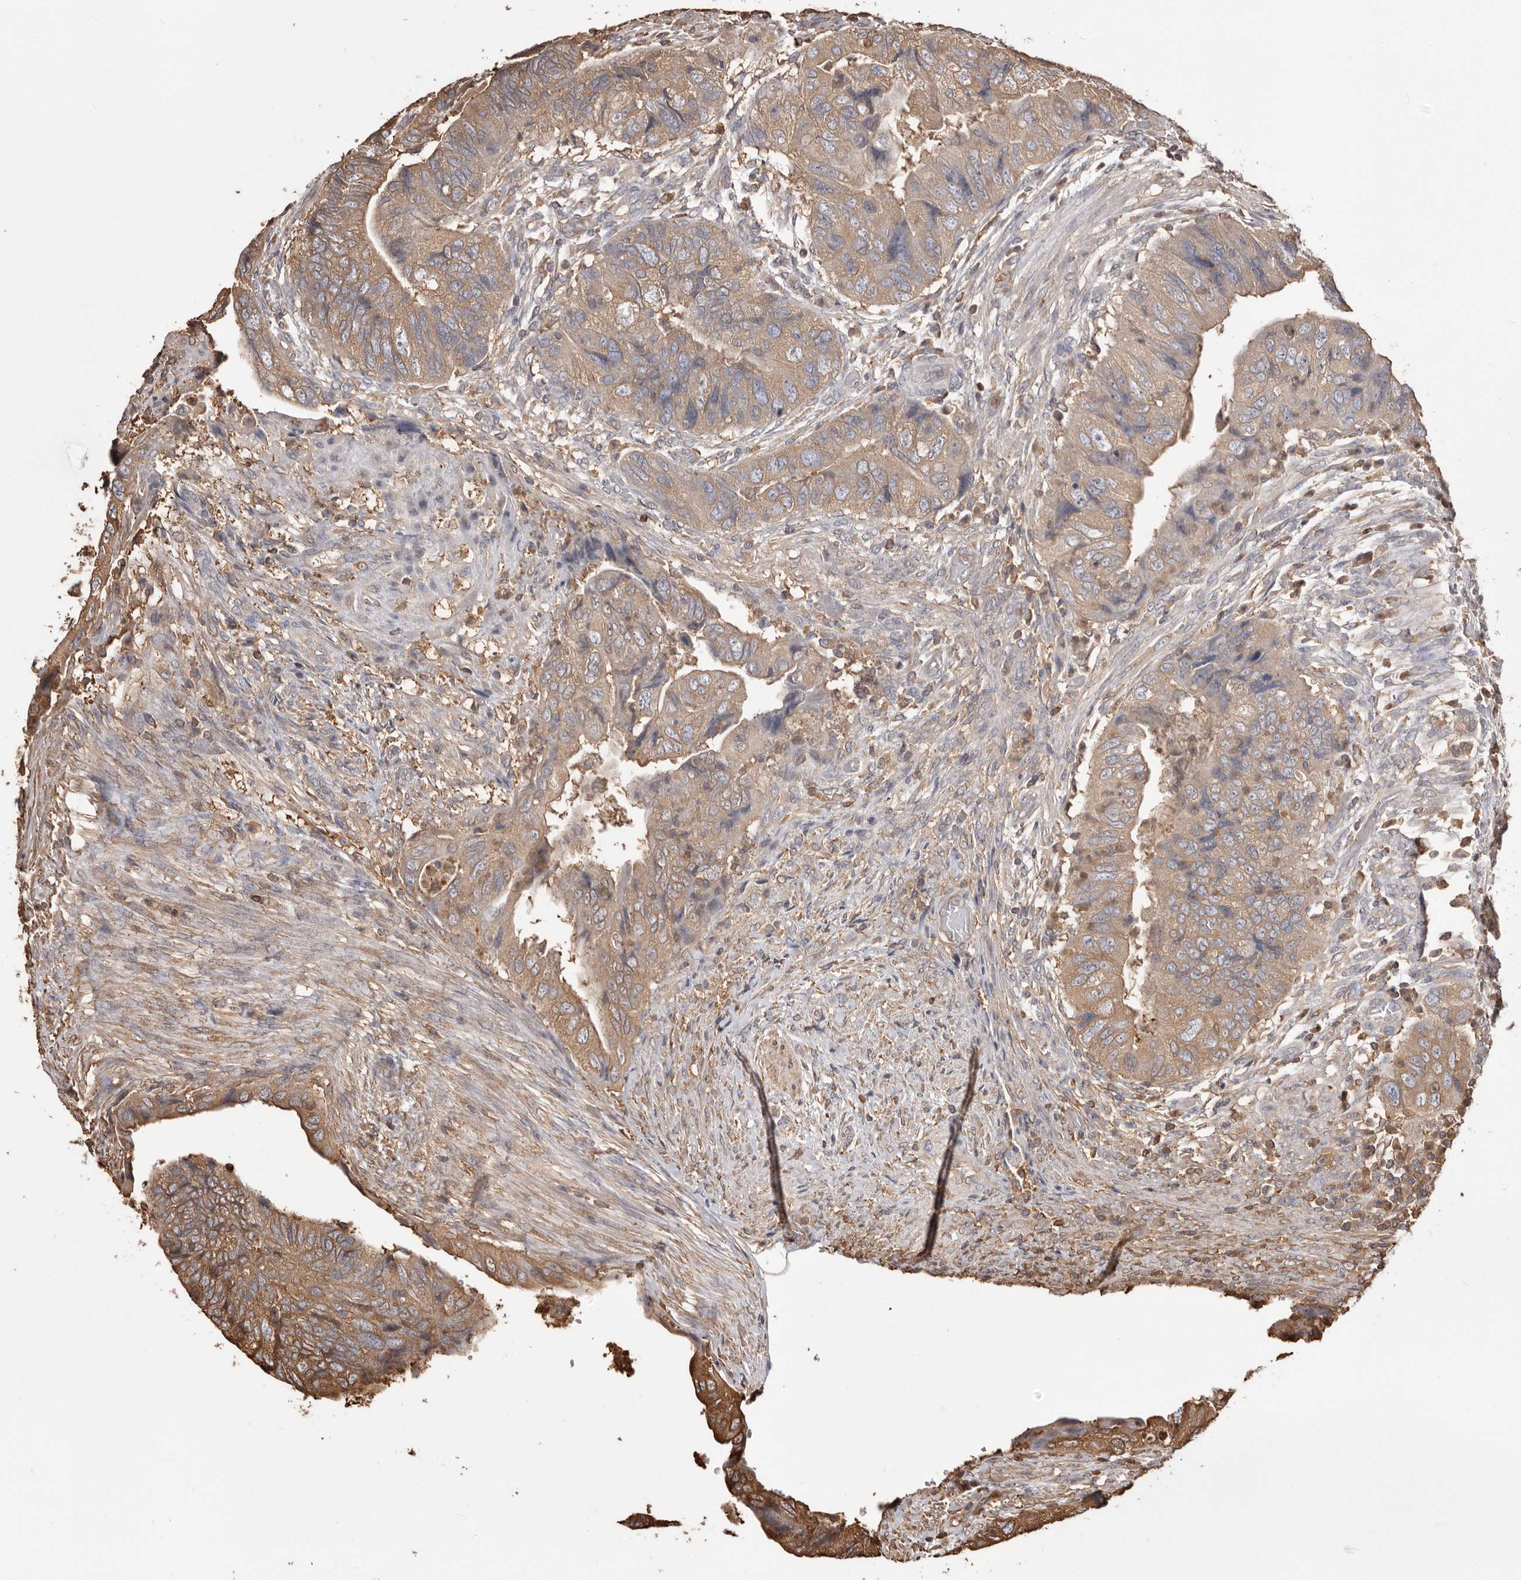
{"staining": {"intensity": "moderate", "quantity": ">75%", "location": "cytoplasmic/membranous"}, "tissue": "colorectal cancer", "cell_type": "Tumor cells", "image_type": "cancer", "snomed": [{"axis": "morphology", "description": "Adenocarcinoma, NOS"}, {"axis": "topography", "description": "Rectum"}], "caption": "Tumor cells show medium levels of moderate cytoplasmic/membranous positivity in approximately >75% of cells in human colorectal cancer (adenocarcinoma).", "gene": "PKM", "patient": {"sex": "male", "age": 63}}